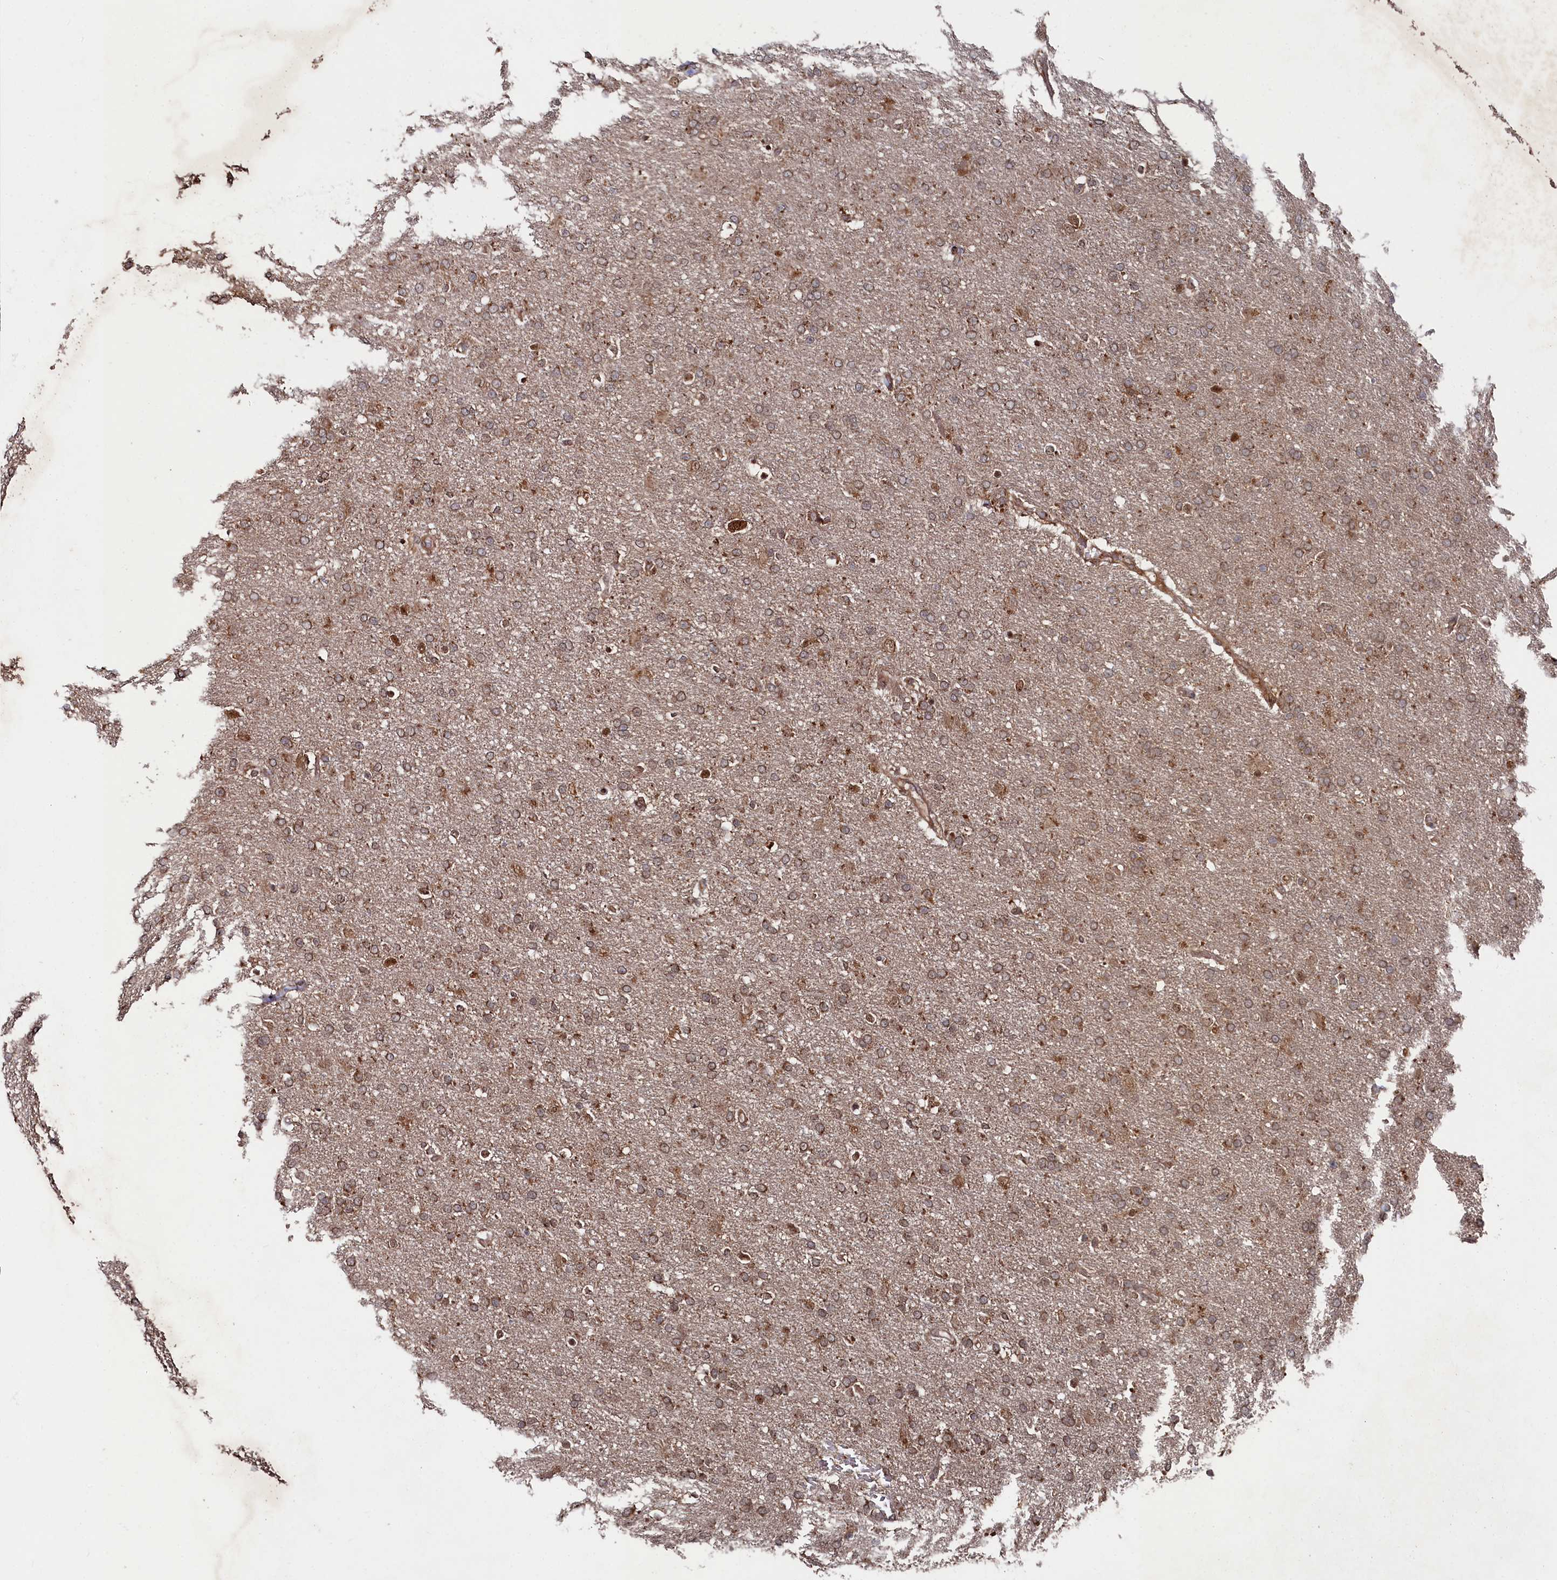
{"staining": {"intensity": "moderate", "quantity": ">75%", "location": "cytoplasmic/membranous,nuclear"}, "tissue": "glioma", "cell_type": "Tumor cells", "image_type": "cancer", "snomed": [{"axis": "morphology", "description": "Glioma, malignant, High grade"}, {"axis": "topography", "description": "Brain"}], "caption": "DAB (3,3'-diaminobenzidine) immunohistochemical staining of human glioma shows moderate cytoplasmic/membranous and nuclear protein staining in approximately >75% of tumor cells. The protein is stained brown, and the nuclei are stained in blue (DAB (3,3'-diaminobenzidine) IHC with brightfield microscopy, high magnification).", "gene": "BORCS7", "patient": {"sex": "male", "age": 72}}